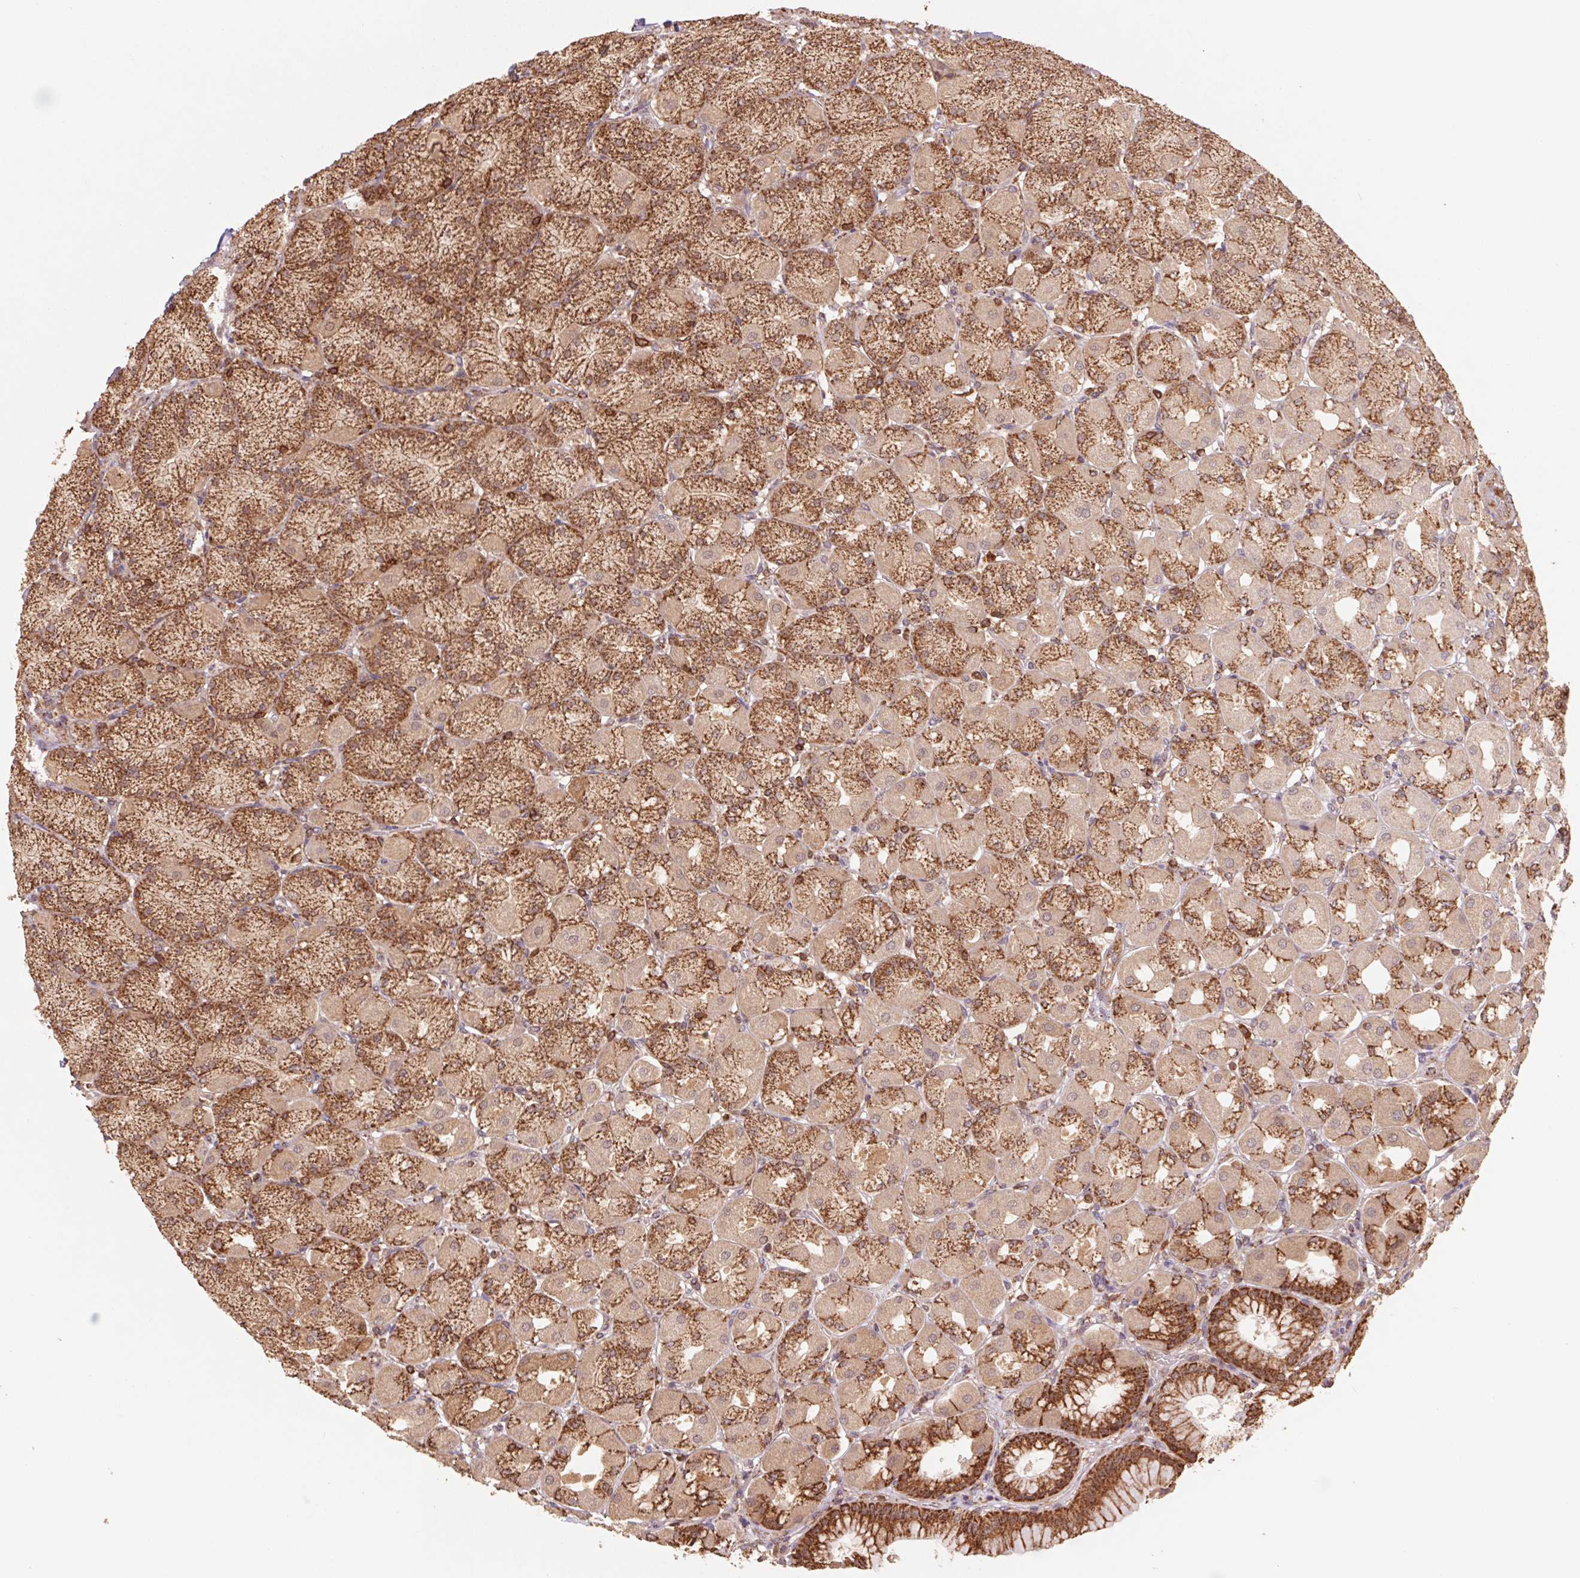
{"staining": {"intensity": "moderate", "quantity": ">75%", "location": "cytoplasmic/membranous"}, "tissue": "stomach", "cell_type": "Glandular cells", "image_type": "normal", "snomed": [{"axis": "morphology", "description": "Normal tissue, NOS"}, {"axis": "topography", "description": "Stomach, upper"}], "caption": "Moderate cytoplasmic/membranous staining is seen in approximately >75% of glandular cells in unremarkable stomach.", "gene": "URM1", "patient": {"sex": "female", "age": 56}}